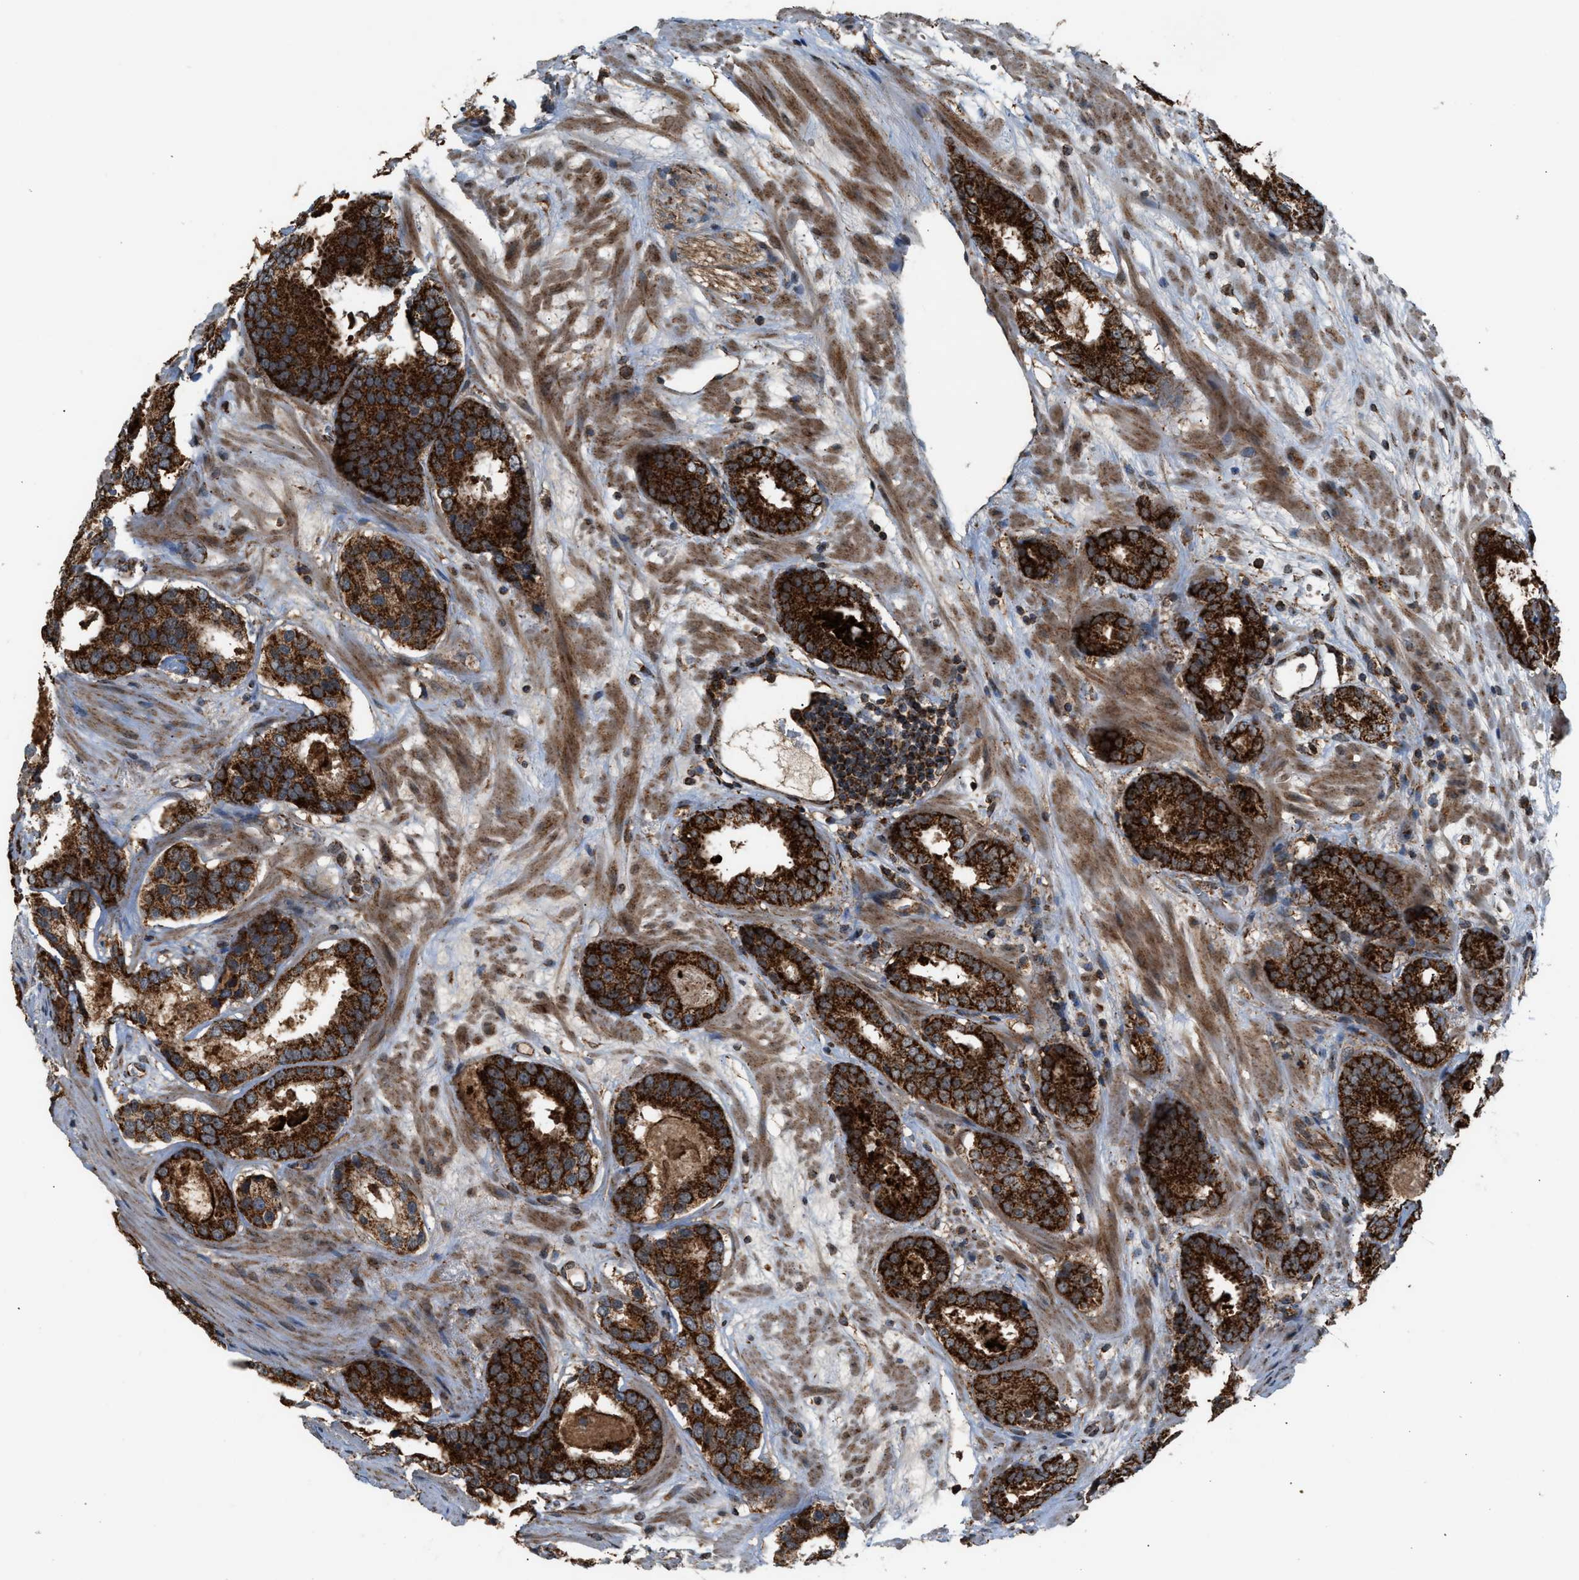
{"staining": {"intensity": "strong", "quantity": ">75%", "location": "cytoplasmic/membranous"}, "tissue": "prostate cancer", "cell_type": "Tumor cells", "image_type": "cancer", "snomed": [{"axis": "morphology", "description": "Adenocarcinoma, Low grade"}, {"axis": "topography", "description": "Prostate"}], "caption": "Prostate low-grade adenocarcinoma stained with a protein marker demonstrates strong staining in tumor cells.", "gene": "SGSM2", "patient": {"sex": "male", "age": 69}}